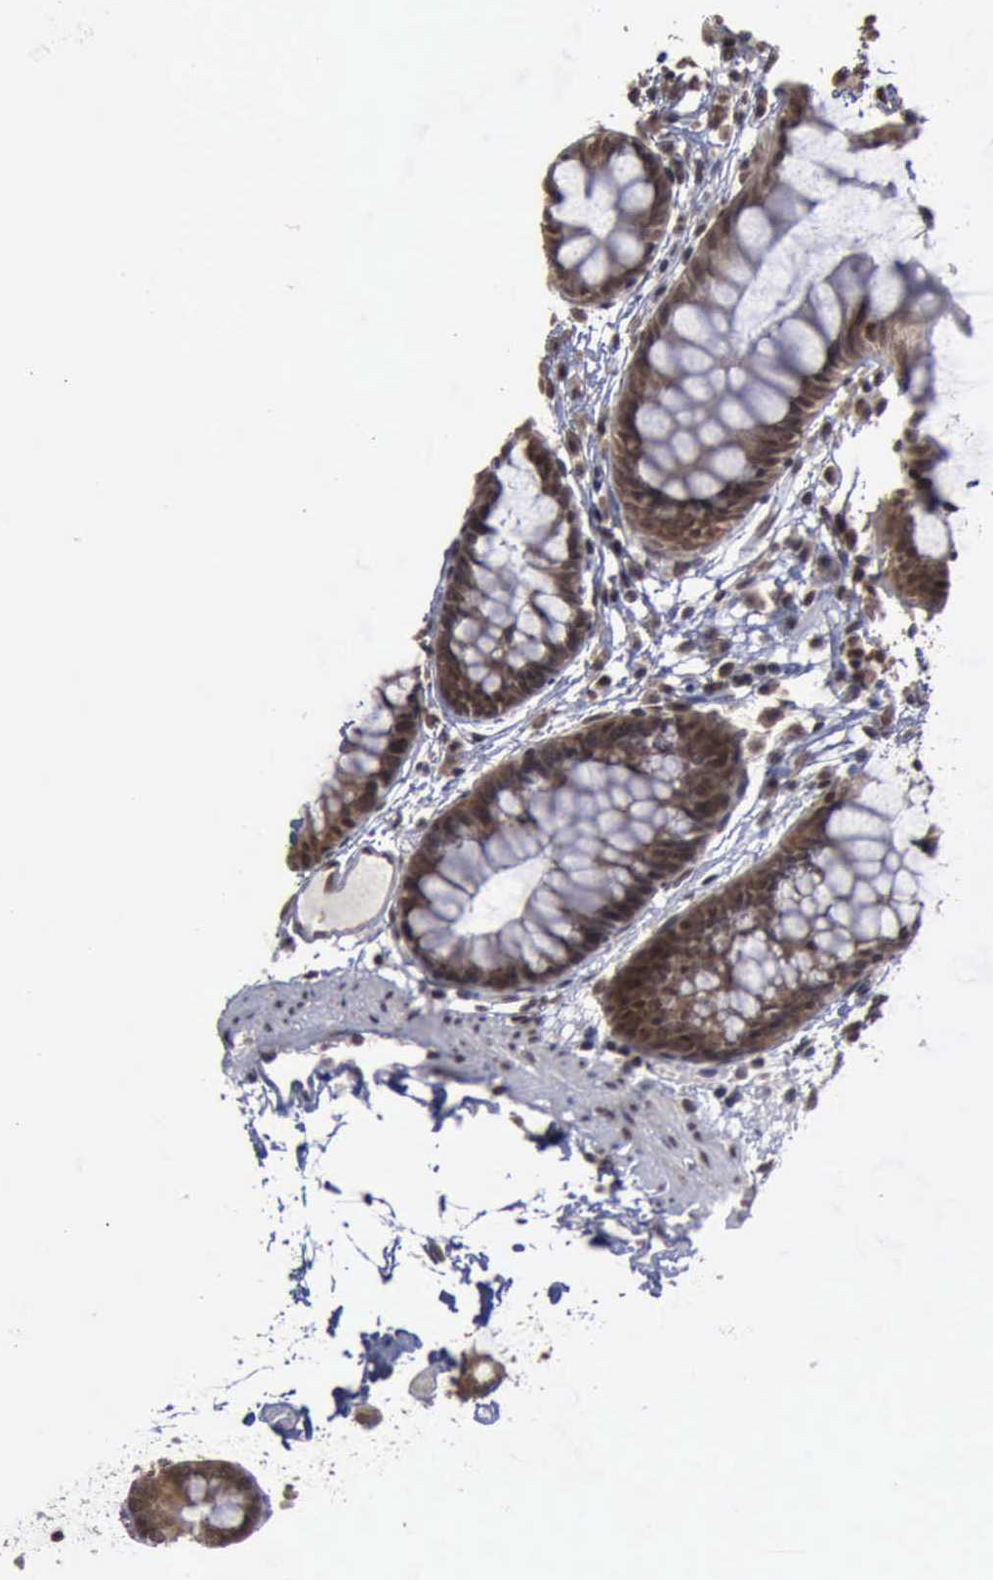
{"staining": {"intensity": "weak", "quantity": ">75%", "location": "nuclear"}, "tissue": "colon", "cell_type": "Endothelial cells", "image_type": "normal", "snomed": [{"axis": "morphology", "description": "Normal tissue, NOS"}, {"axis": "topography", "description": "Smooth muscle"}, {"axis": "topography", "description": "Colon"}], "caption": "Weak nuclear protein staining is present in about >75% of endothelial cells in colon. (brown staining indicates protein expression, while blue staining denotes nuclei).", "gene": "RTCB", "patient": {"sex": "male", "age": 67}}